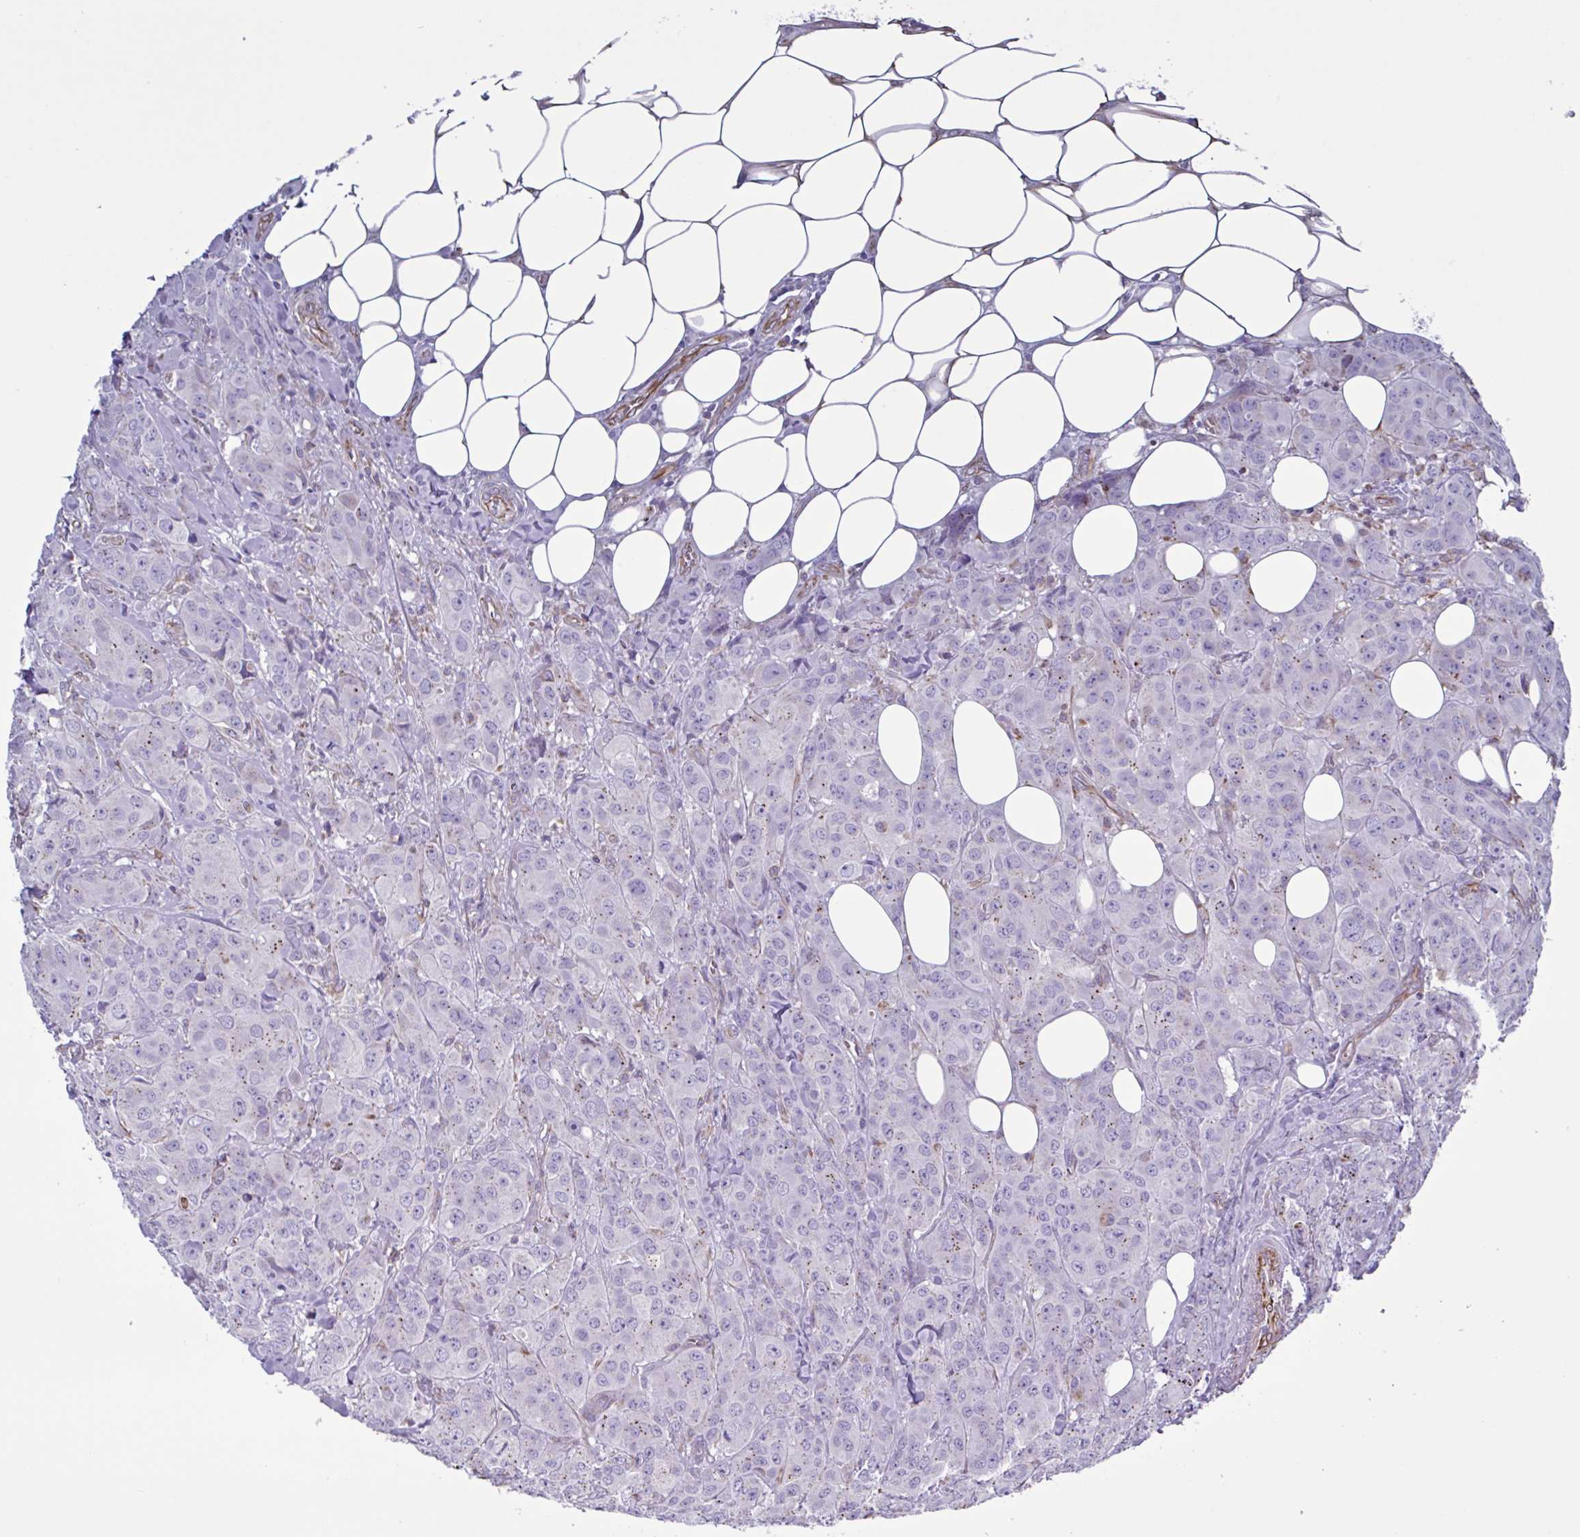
{"staining": {"intensity": "moderate", "quantity": "25%-75%", "location": "cytoplasmic/membranous"}, "tissue": "breast cancer", "cell_type": "Tumor cells", "image_type": "cancer", "snomed": [{"axis": "morphology", "description": "Normal tissue, NOS"}, {"axis": "morphology", "description": "Duct carcinoma"}, {"axis": "topography", "description": "Breast"}], "caption": "Tumor cells show medium levels of moderate cytoplasmic/membranous positivity in approximately 25%-75% of cells in human breast cancer.", "gene": "TMEM86B", "patient": {"sex": "female", "age": 43}}